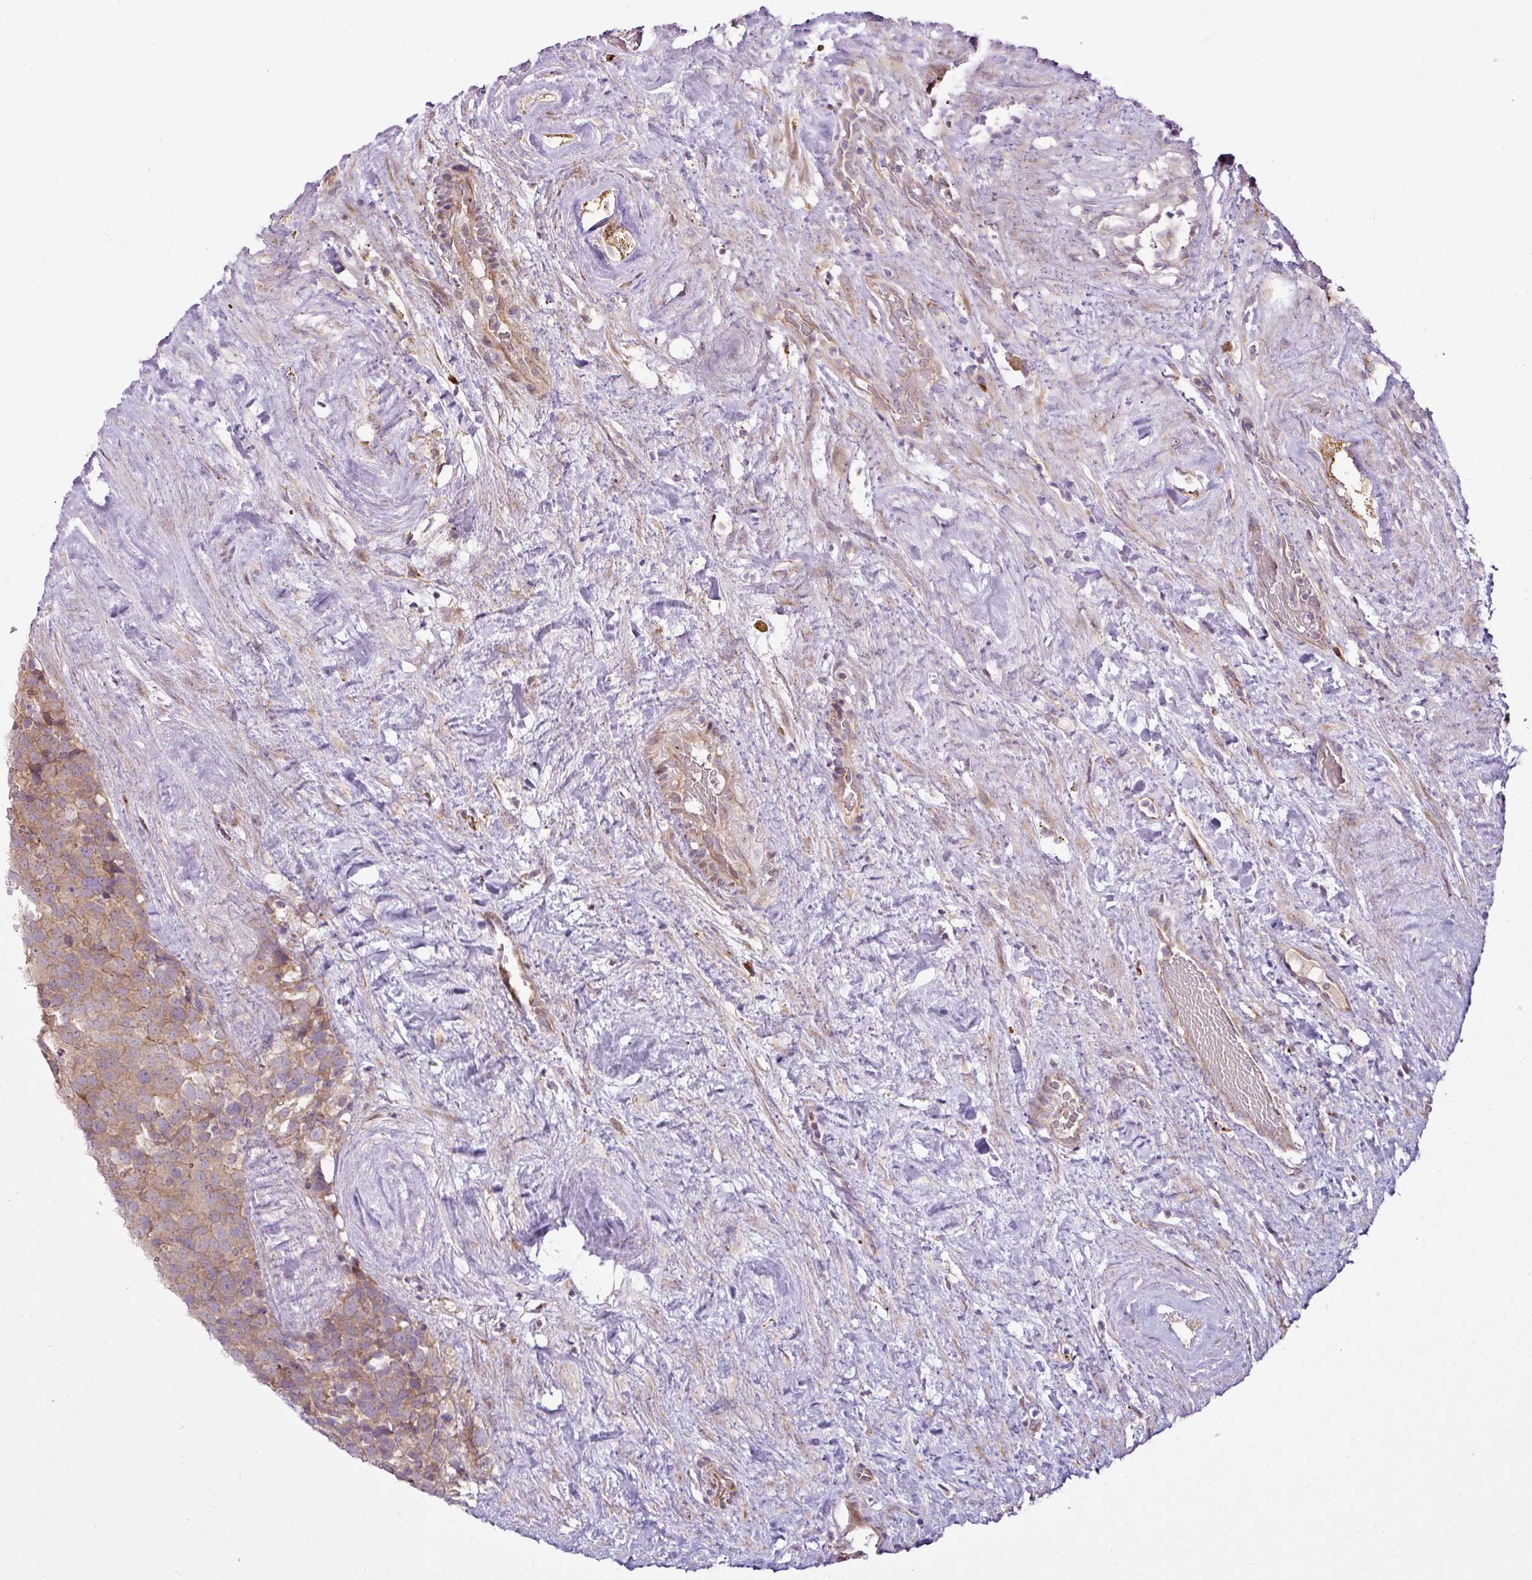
{"staining": {"intensity": "moderate", "quantity": ">75%", "location": "cytoplasmic/membranous"}, "tissue": "testis cancer", "cell_type": "Tumor cells", "image_type": "cancer", "snomed": [{"axis": "morphology", "description": "Seminoma, NOS"}, {"axis": "topography", "description": "Testis"}], "caption": "This photomicrograph displays immunohistochemistry (IHC) staining of testis seminoma, with medium moderate cytoplasmic/membranous positivity in about >75% of tumor cells.", "gene": "COX18", "patient": {"sex": "male", "age": 71}}